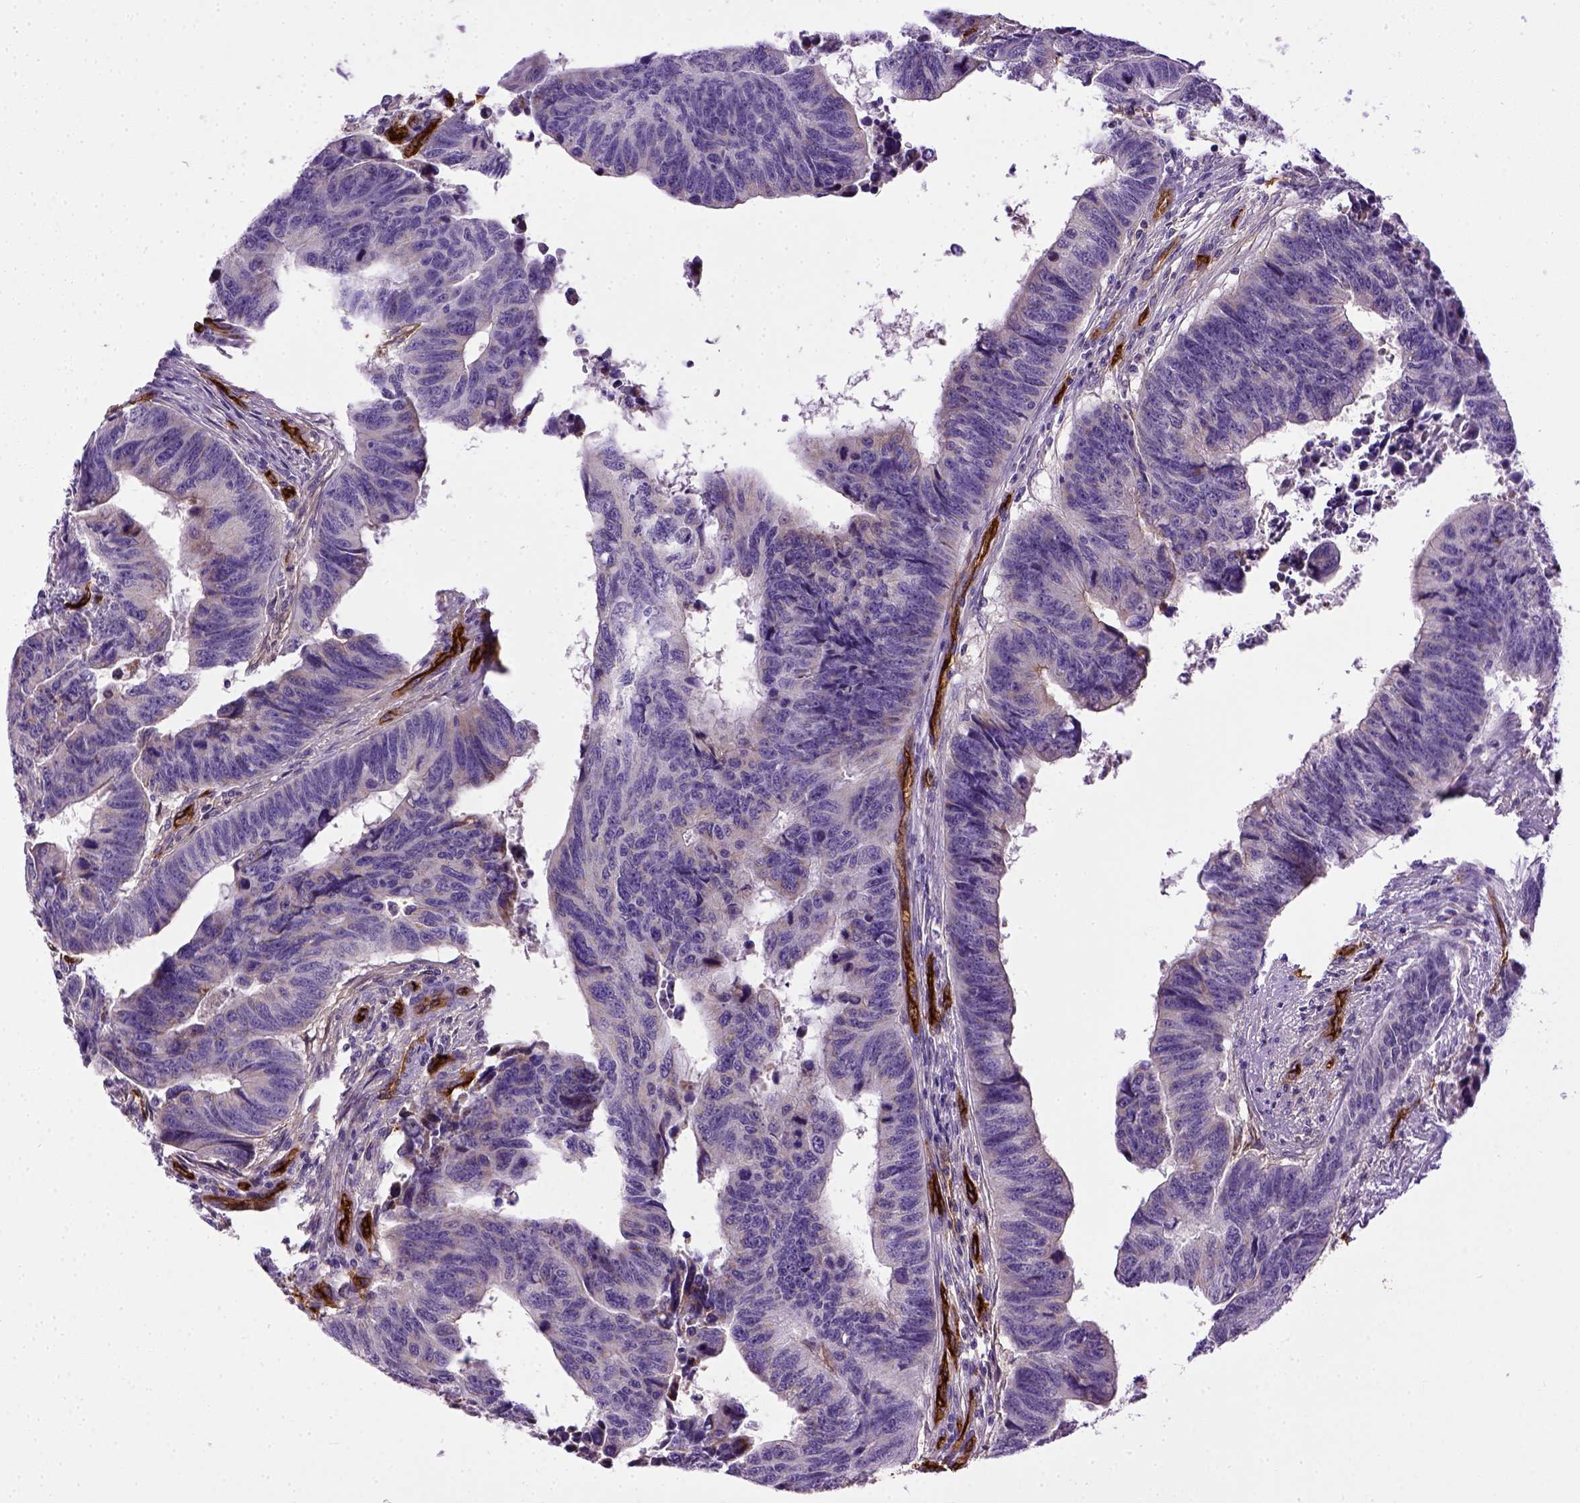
{"staining": {"intensity": "negative", "quantity": "none", "location": "none"}, "tissue": "colorectal cancer", "cell_type": "Tumor cells", "image_type": "cancer", "snomed": [{"axis": "morphology", "description": "Adenocarcinoma, NOS"}, {"axis": "topography", "description": "Rectum"}], "caption": "A micrograph of human colorectal cancer is negative for staining in tumor cells.", "gene": "ENG", "patient": {"sex": "female", "age": 85}}